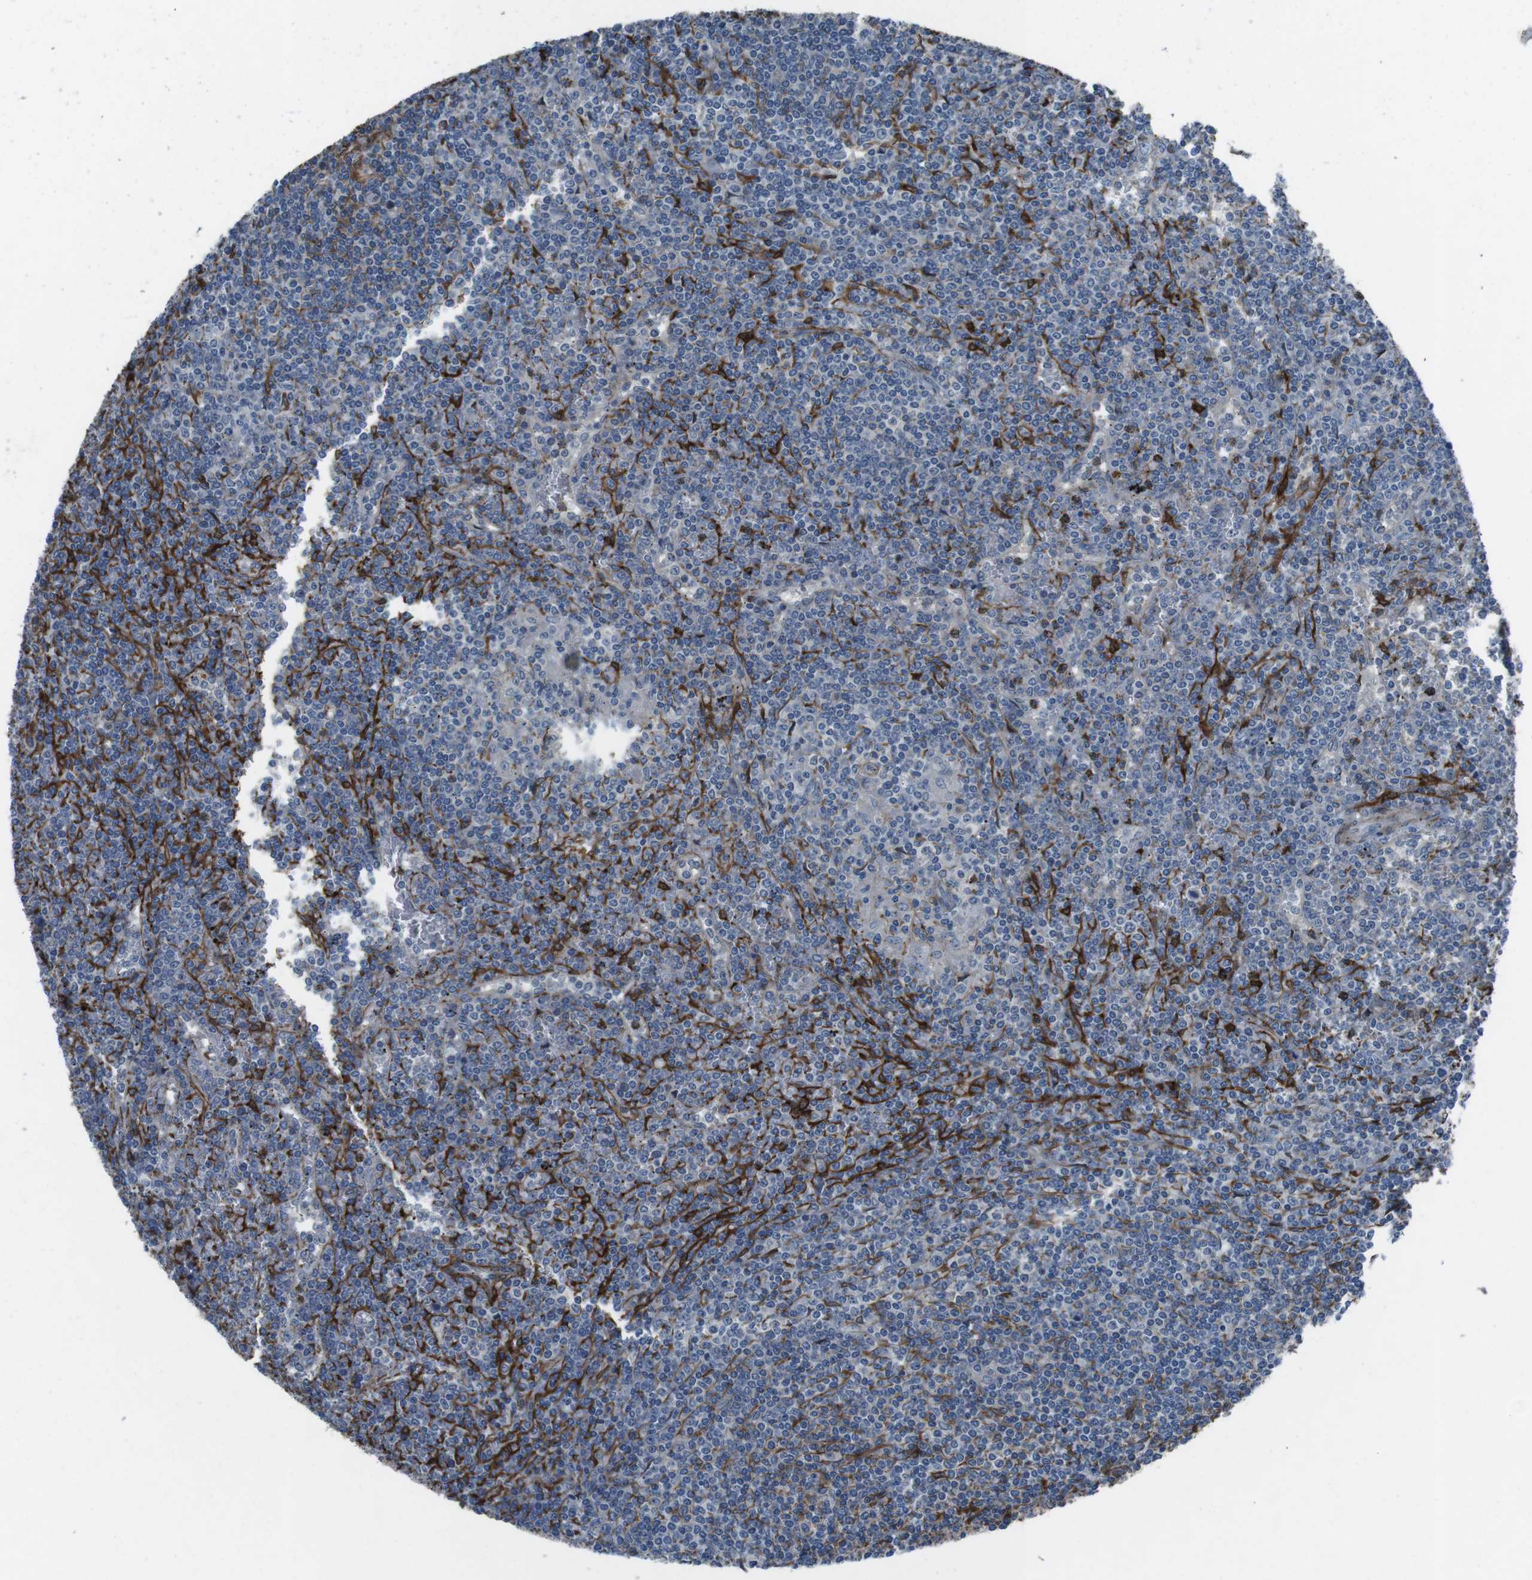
{"staining": {"intensity": "negative", "quantity": "none", "location": "none"}, "tissue": "lymphoma", "cell_type": "Tumor cells", "image_type": "cancer", "snomed": [{"axis": "morphology", "description": "Malignant lymphoma, non-Hodgkin's type, Low grade"}, {"axis": "topography", "description": "Spleen"}], "caption": "A micrograph of low-grade malignant lymphoma, non-Hodgkin's type stained for a protein reveals no brown staining in tumor cells. Brightfield microscopy of IHC stained with DAB (brown) and hematoxylin (blue), captured at high magnification.", "gene": "ANK2", "patient": {"sex": "female", "age": 19}}